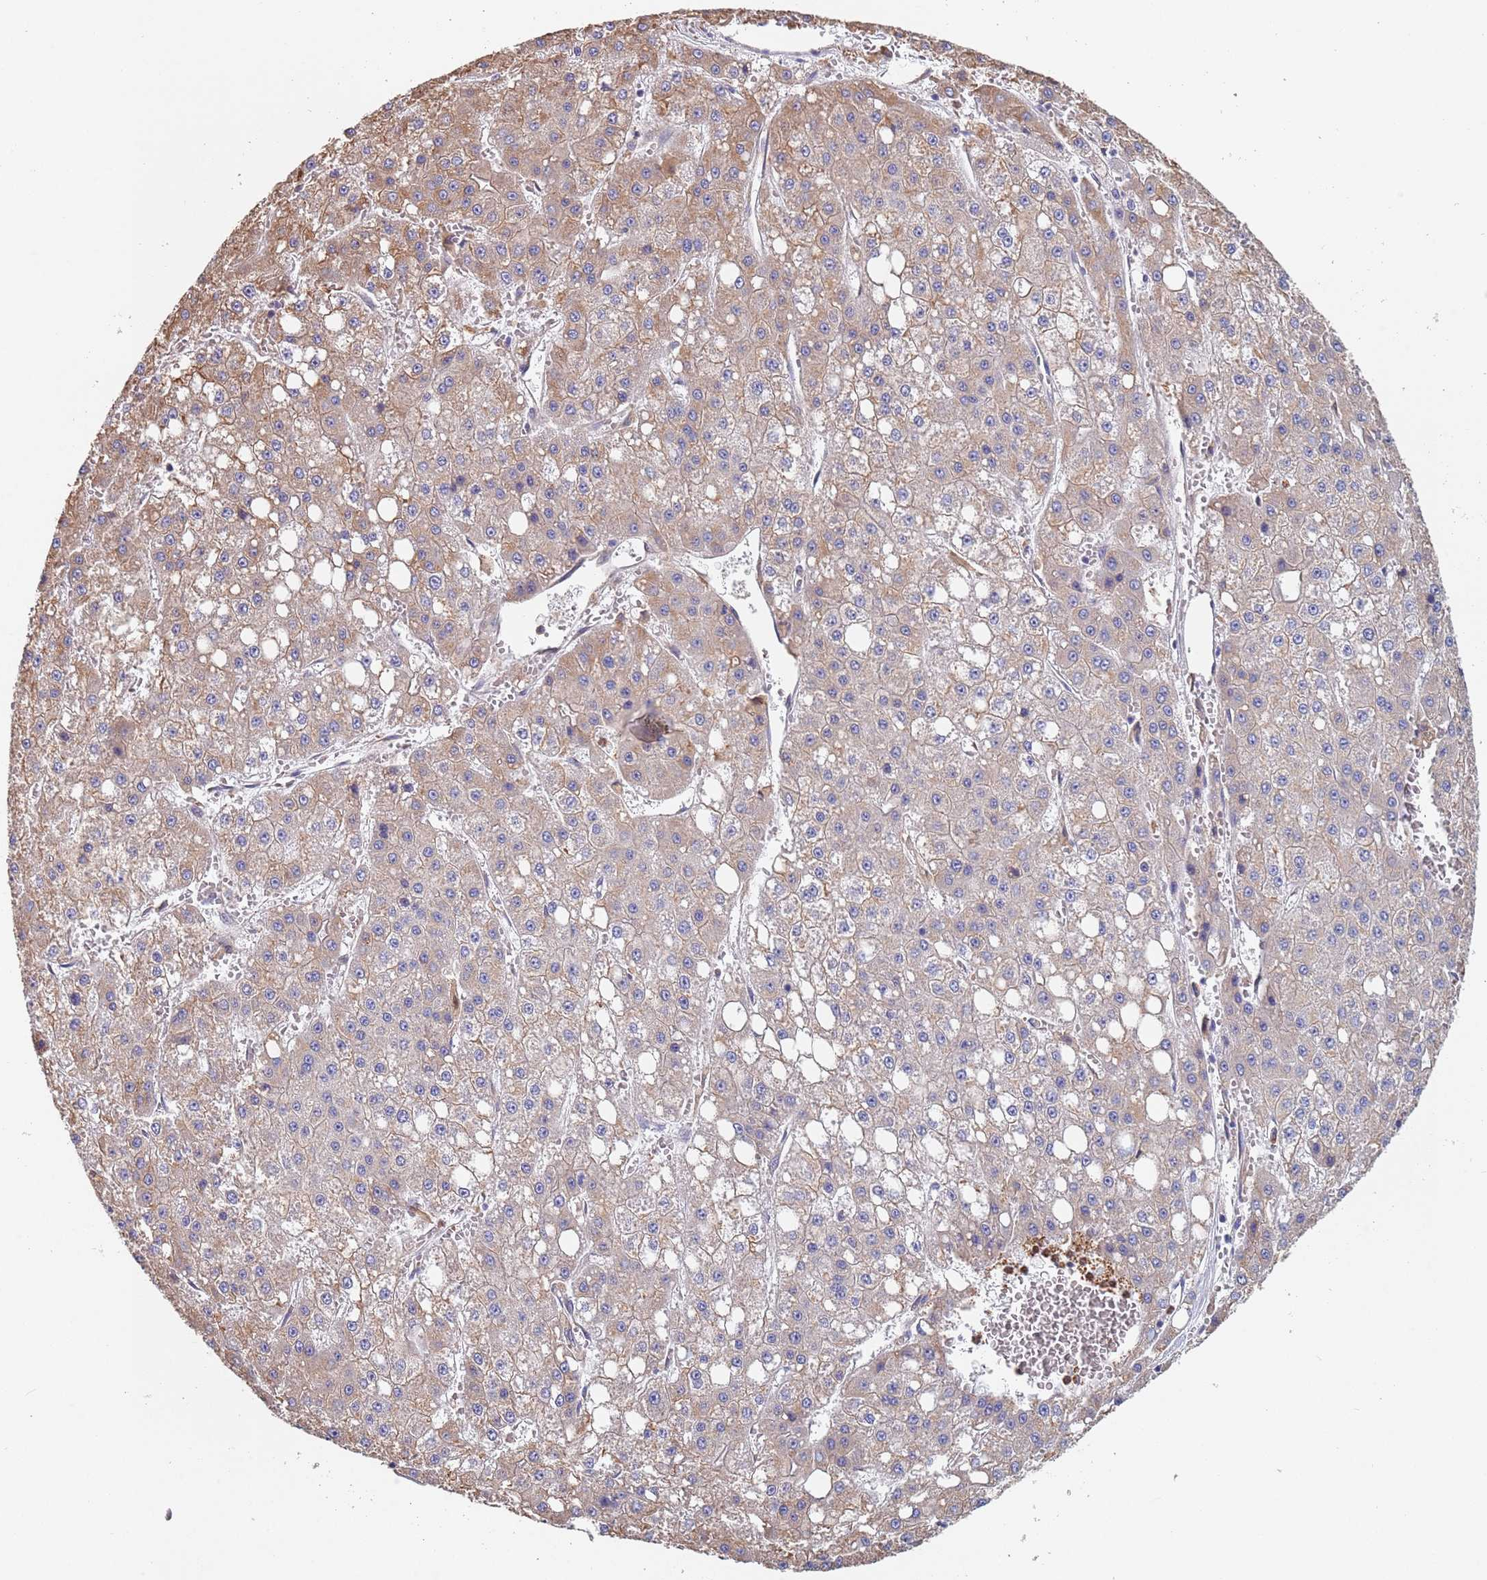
{"staining": {"intensity": "weak", "quantity": "25%-75%", "location": "cytoplasmic/membranous"}, "tissue": "liver cancer", "cell_type": "Tumor cells", "image_type": "cancer", "snomed": [{"axis": "morphology", "description": "Carcinoma, Hepatocellular, NOS"}, {"axis": "topography", "description": "Liver"}], "caption": "IHC (DAB) staining of human liver cancer shows weak cytoplasmic/membranous protein expression in about 25%-75% of tumor cells. (Brightfield microscopy of DAB IHC at high magnification).", "gene": "DCUN1D3", "patient": {"sex": "male", "age": 47}}